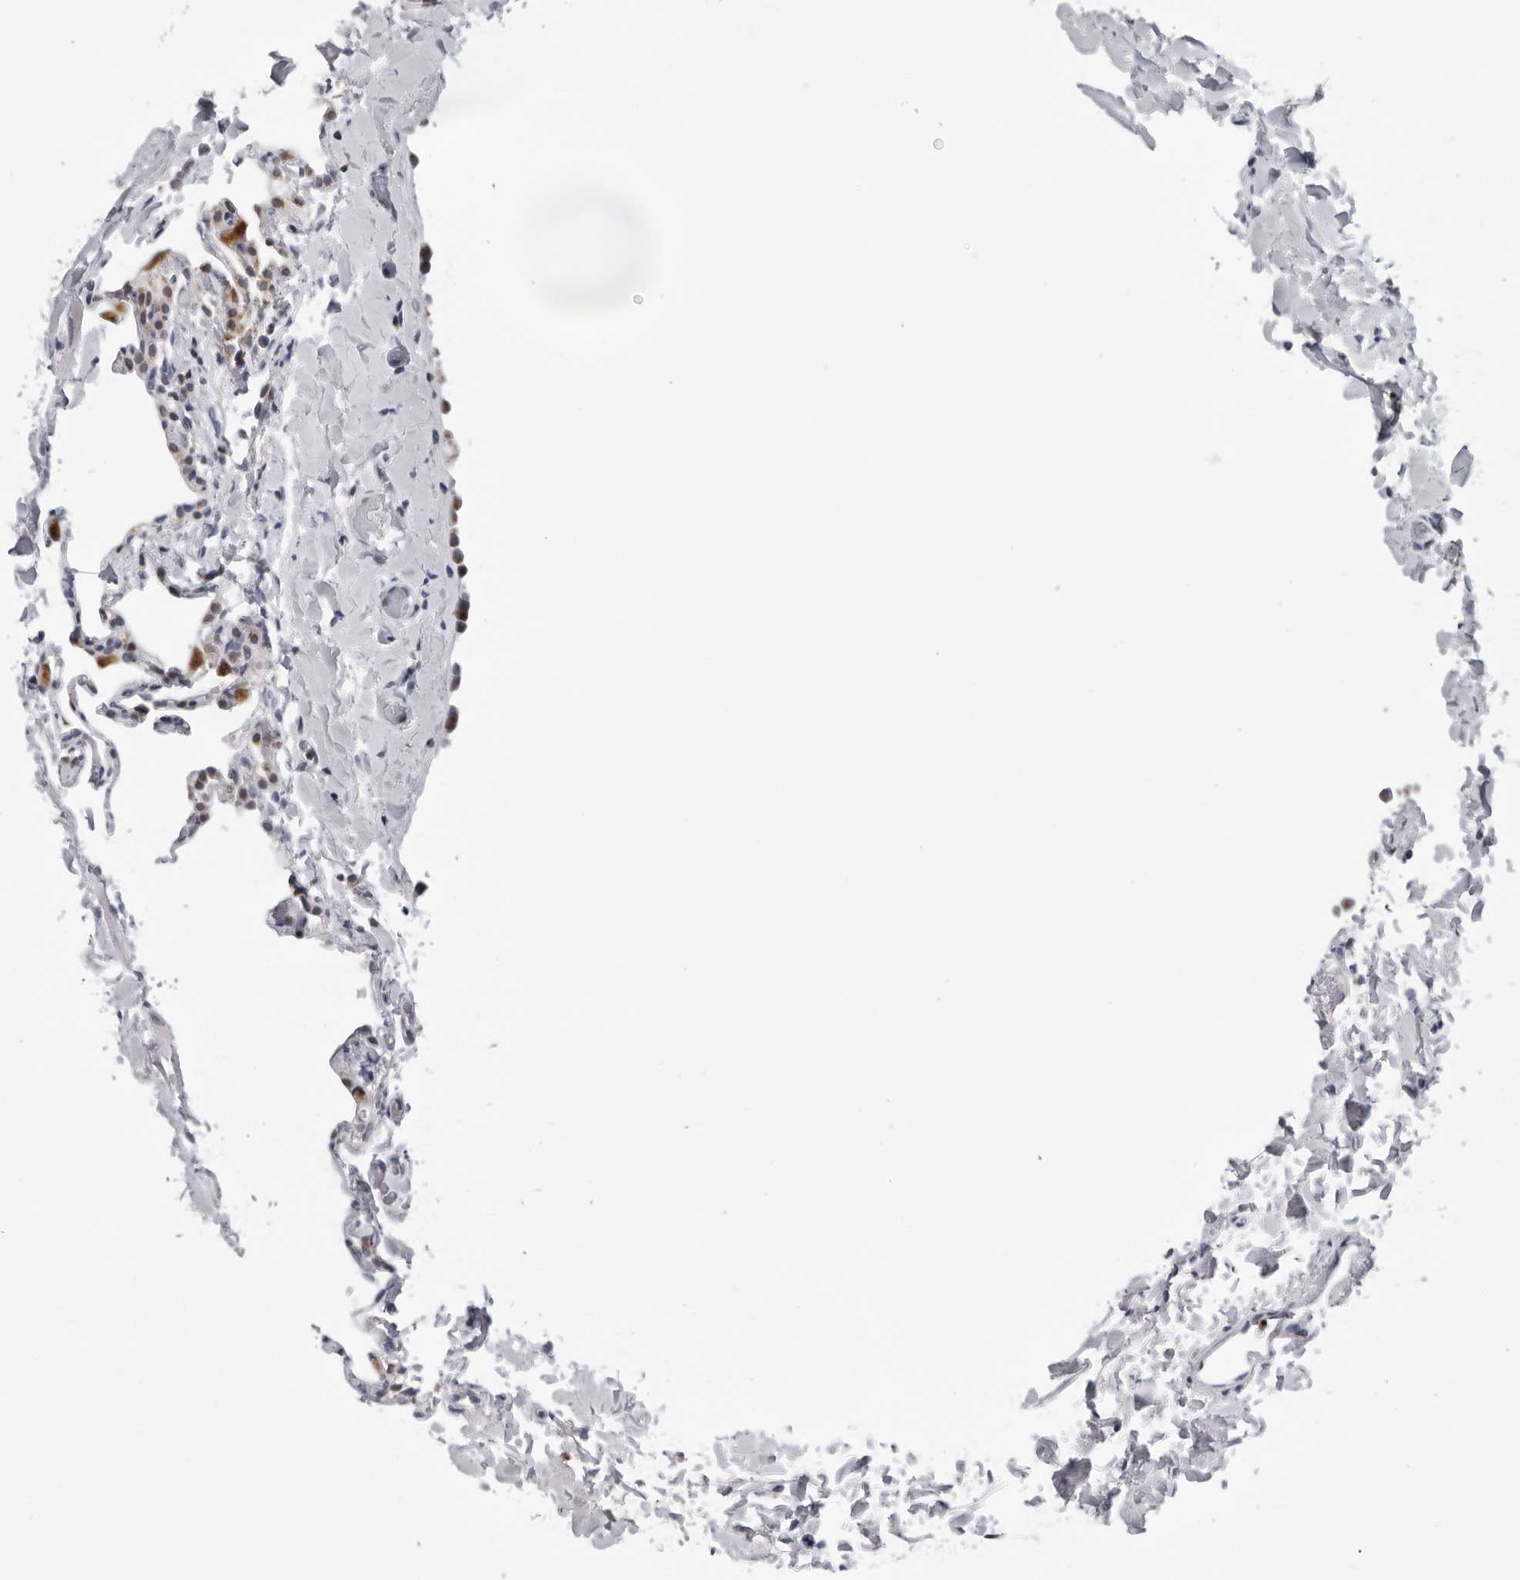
{"staining": {"intensity": "moderate", "quantity": "<25%", "location": "cytoplasmic/membranous"}, "tissue": "lung", "cell_type": "Alveolar cells", "image_type": "normal", "snomed": [{"axis": "morphology", "description": "Normal tissue, NOS"}, {"axis": "topography", "description": "Lung"}], "caption": "Lung stained with DAB (3,3'-diaminobenzidine) IHC displays low levels of moderate cytoplasmic/membranous positivity in approximately <25% of alveolar cells.", "gene": "CPT2", "patient": {"sex": "male", "age": 20}}